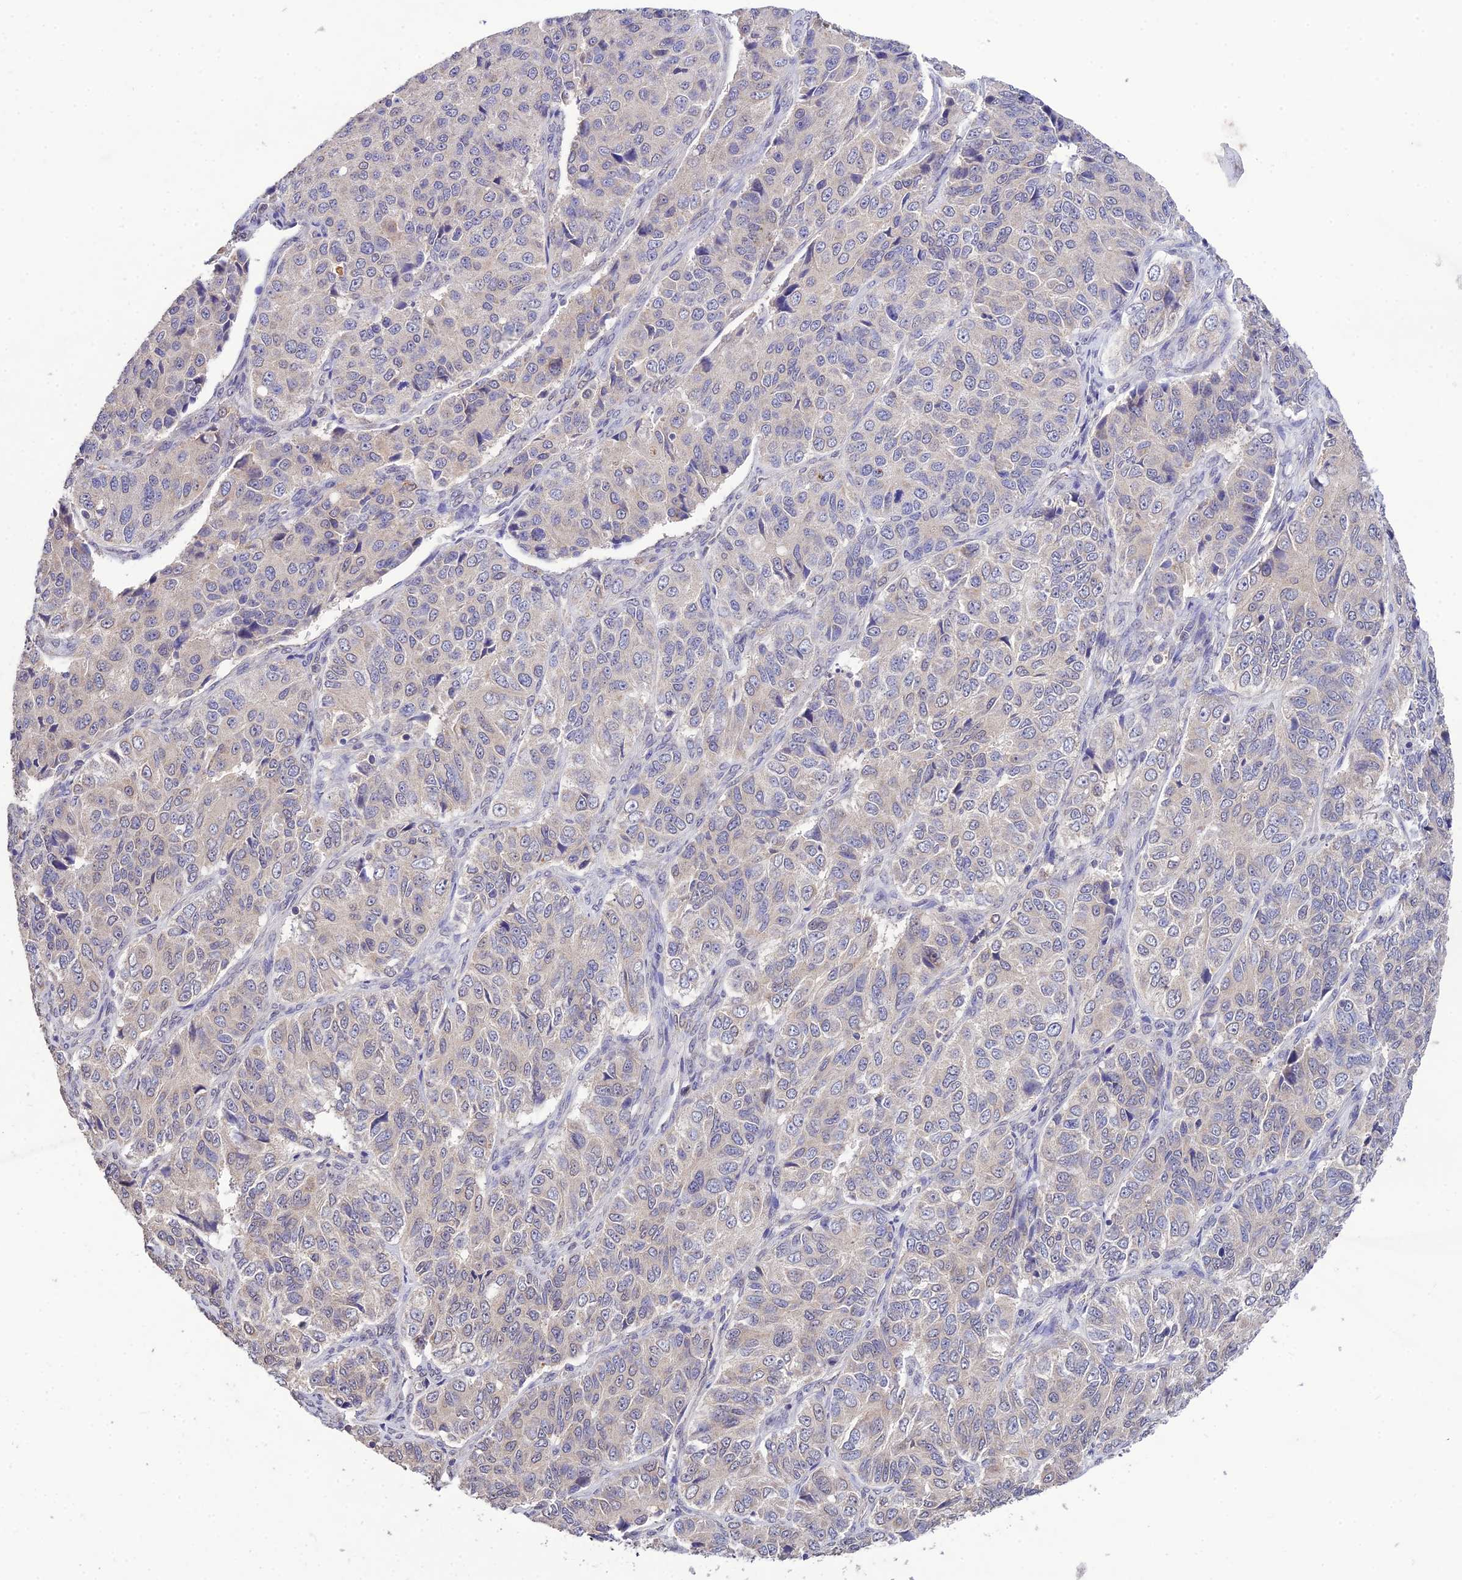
{"staining": {"intensity": "negative", "quantity": "none", "location": "none"}, "tissue": "ovarian cancer", "cell_type": "Tumor cells", "image_type": "cancer", "snomed": [{"axis": "morphology", "description": "Carcinoma, endometroid"}, {"axis": "topography", "description": "Ovary"}], "caption": "Micrograph shows no protein positivity in tumor cells of ovarian endometroid carcinoma tissue. (Stains: DAB (3,3'-diaminobenzidine) IHC with hematoxylin counter stain, Microscopy: brightfield microscopy at high magnification).", "gene": "PGK1", "patient": {"sex": "female", "age": 51}}